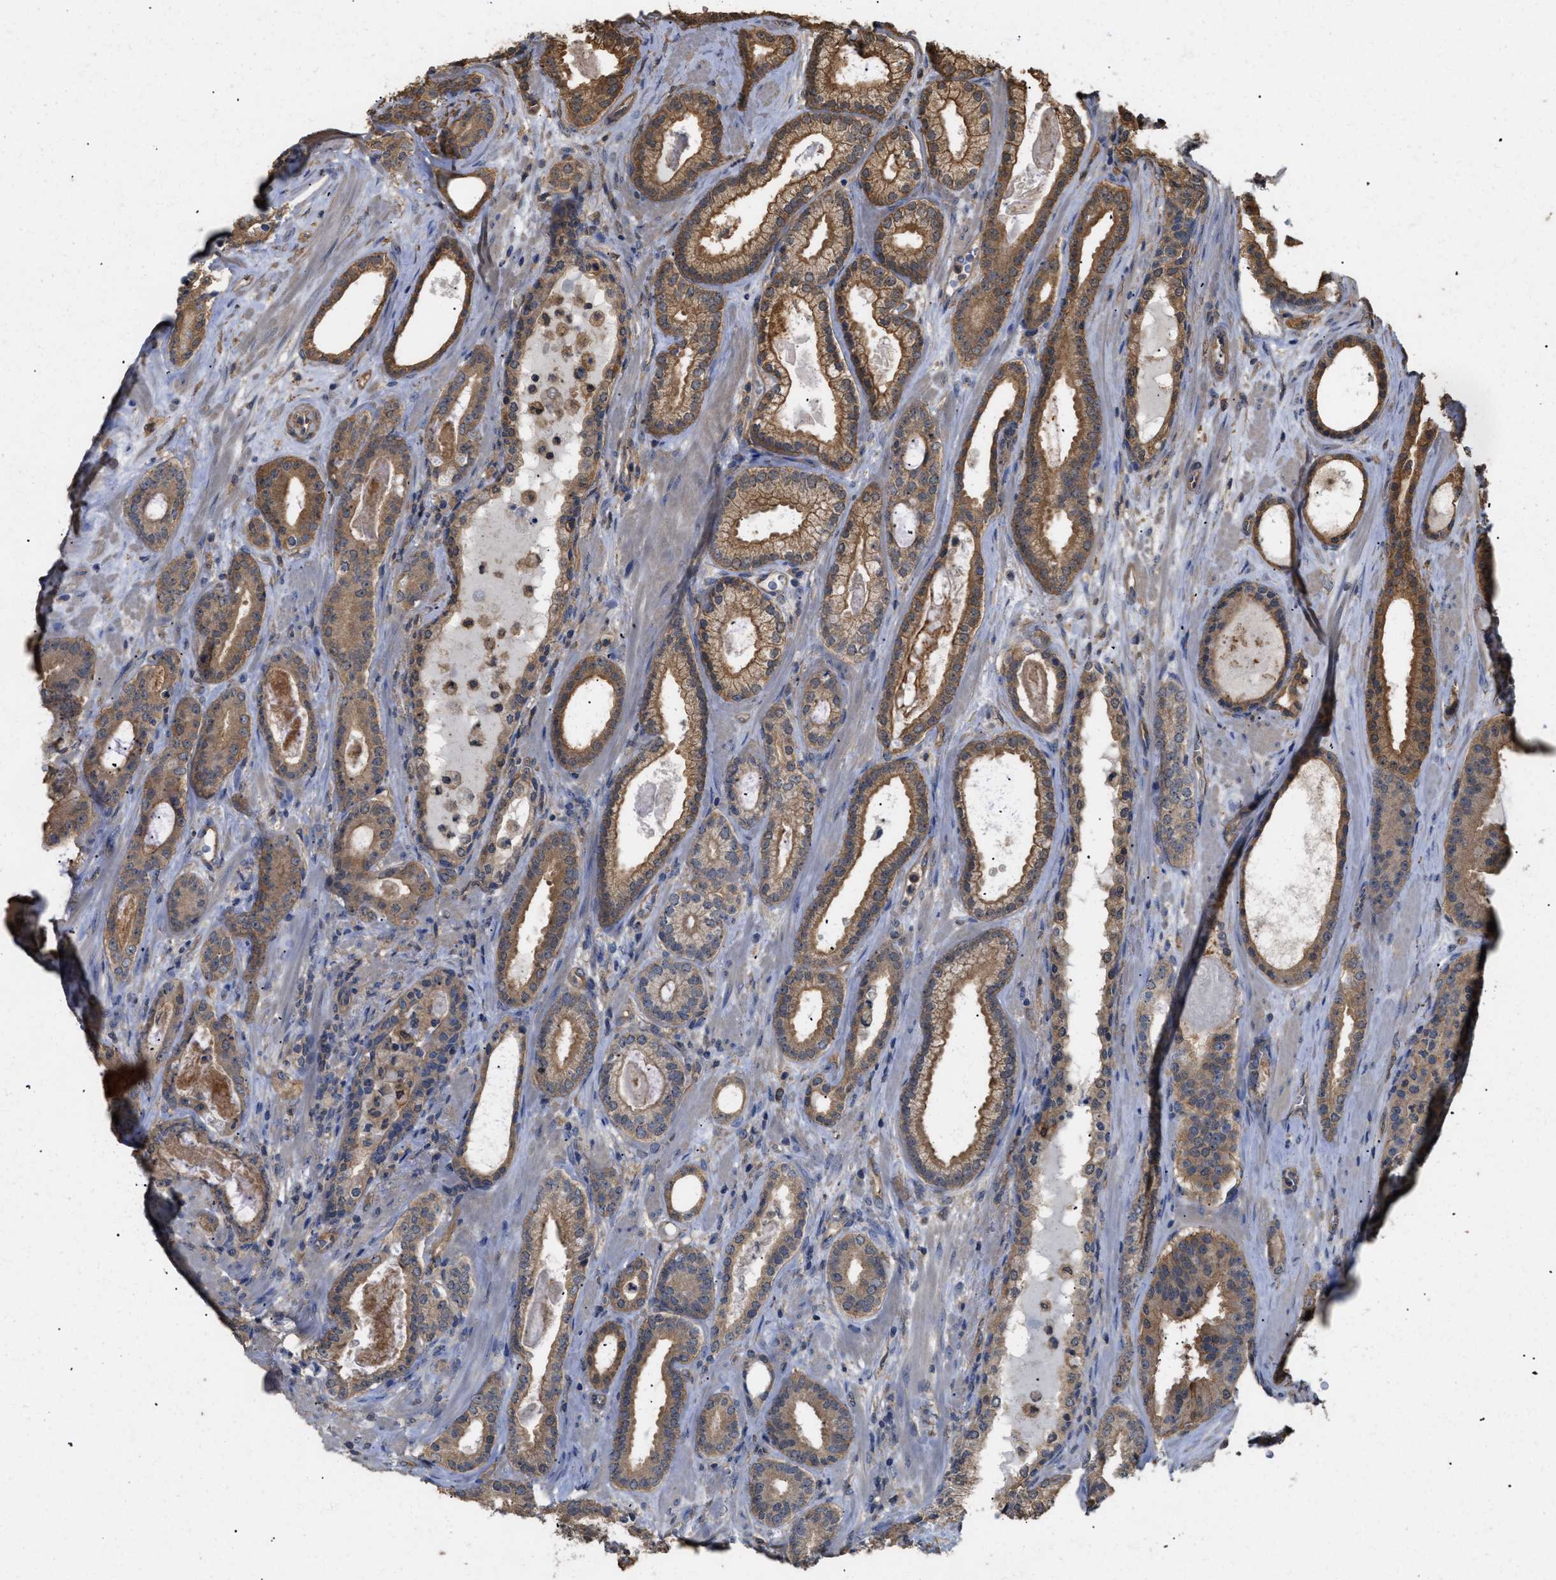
{"staining": {"intensity": "moderate", "quantity": ">75%", "location": "cytoplasmic/membranous"}, "tissue": "prostate cancer", "cell_type": "Tumor cells", "image_type": "cancer", "snomed": [{"axis": "morphology", "description": "Adenocarcinoma, High grade"}, {"axis": "topography", "description": "Prostate"}], "caption": "High-magnification brightfield microscopy of prostate cancer stained with DAB (brown) and counterstained with hematoxylin (blue). tumor cells exhibit moderate cytoplasmic/membranous expression is identified in about>75% of cells. The protein is stained brown, and the nuclei are stained in blue (DAB (3,3'-diaminobenzidine) IHC with brightfield microscopy, high magnification).", "gene": "CALM1", "patient": {"sex": "male", "age": 60}}